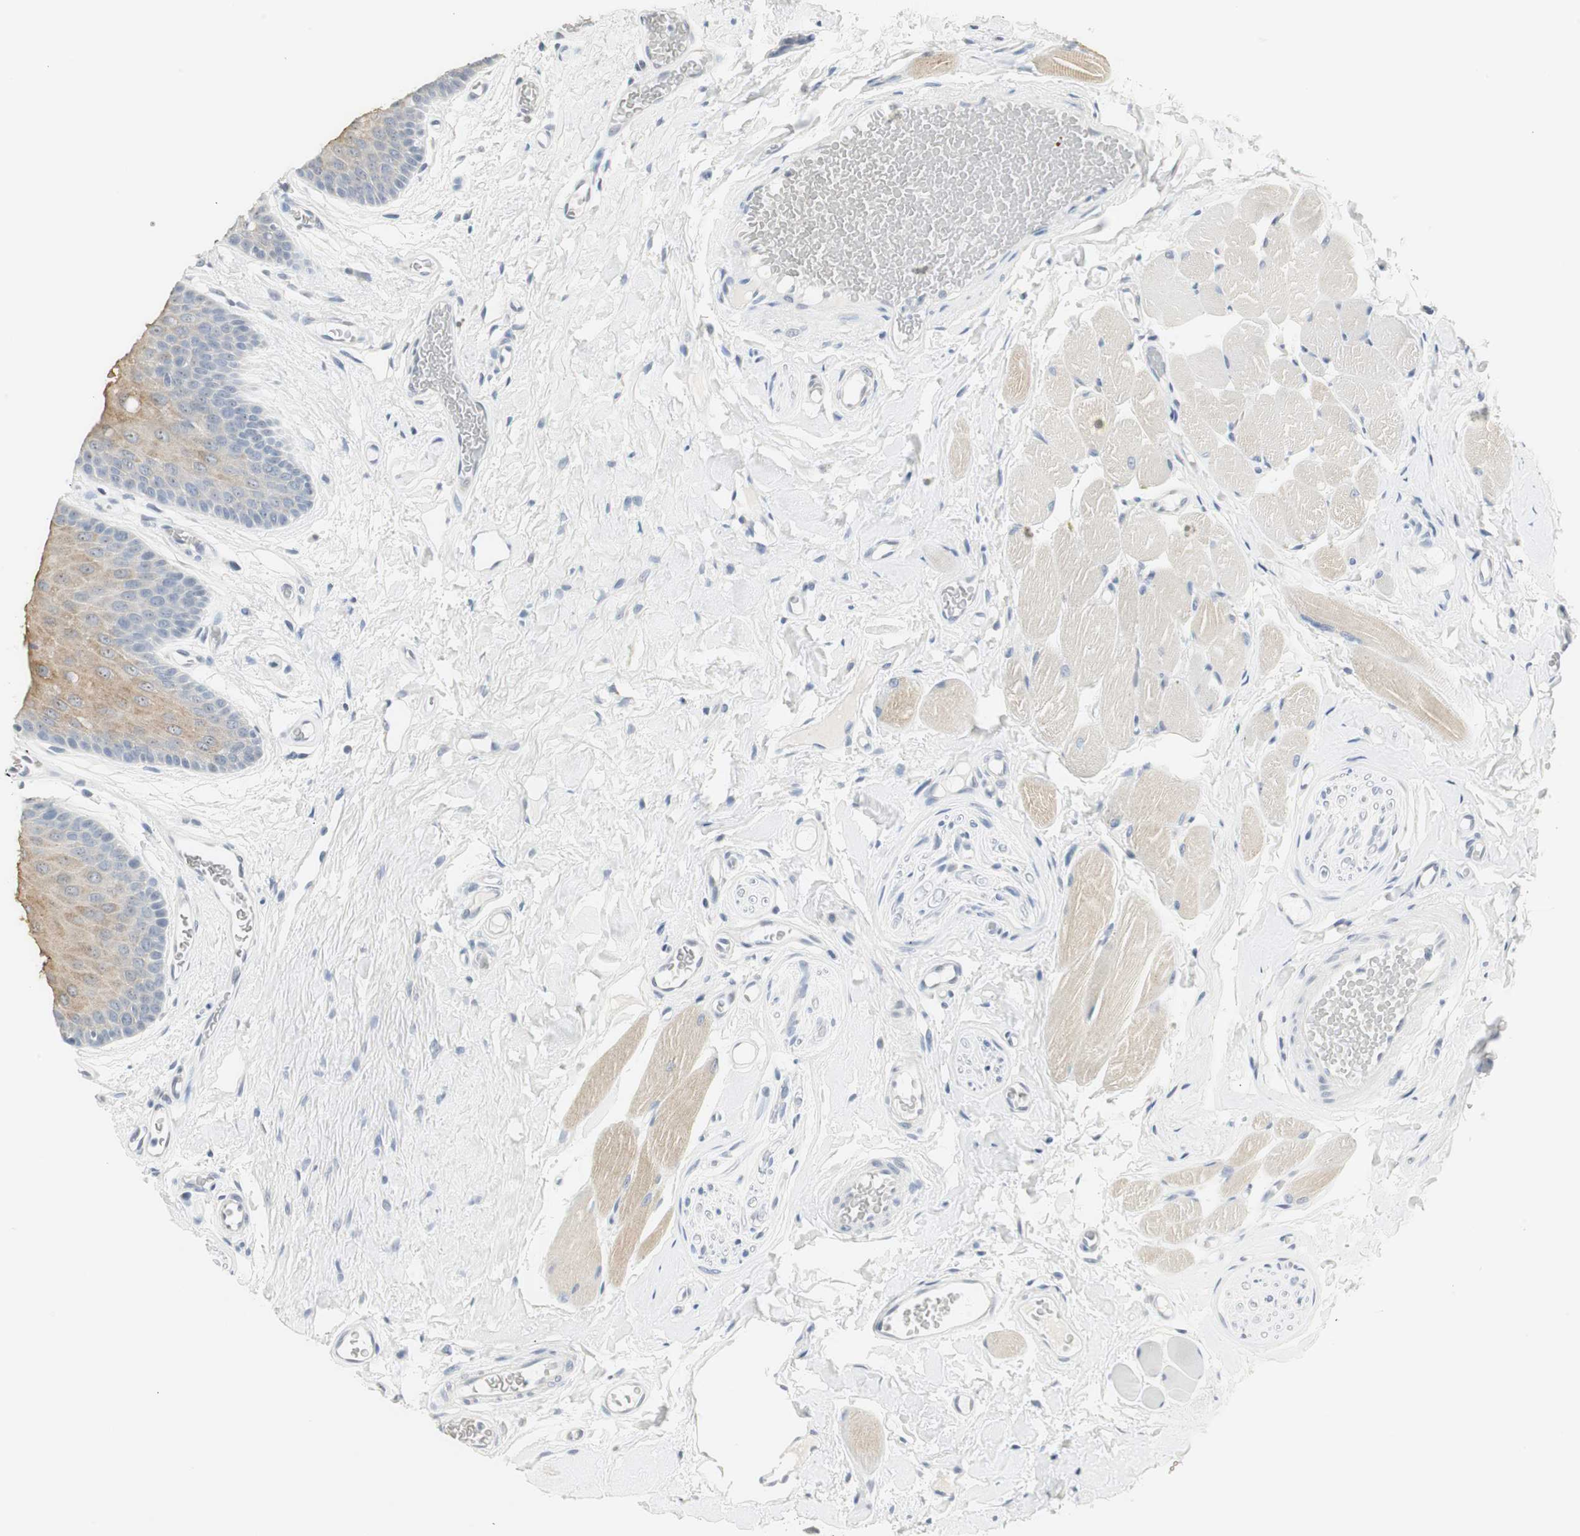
{"staining": {"intensity": "weak", "quantity": ">75%", "location": "cytoplasmic/membranous"}, "tissue": "oral mucosa", "cell_type": "Squamous epithelial cells", "image_type": "normal", "snomed": [{"axis": "morphology", "description": "Normal tissue, NOS"}, {"axis": "topography", "description": "Oral tissue"}], "caption": "This micrograph reveals normal oral mucosa stained with immunohistochemistry to label a protein in brown. The cytoplasmic/membranous of squamous epithelial cells show weak positivity for the protein. Nuclei are counter-stained blue.", "gene": "CCT5", "patient": {"sex": "male", "age": 54}}